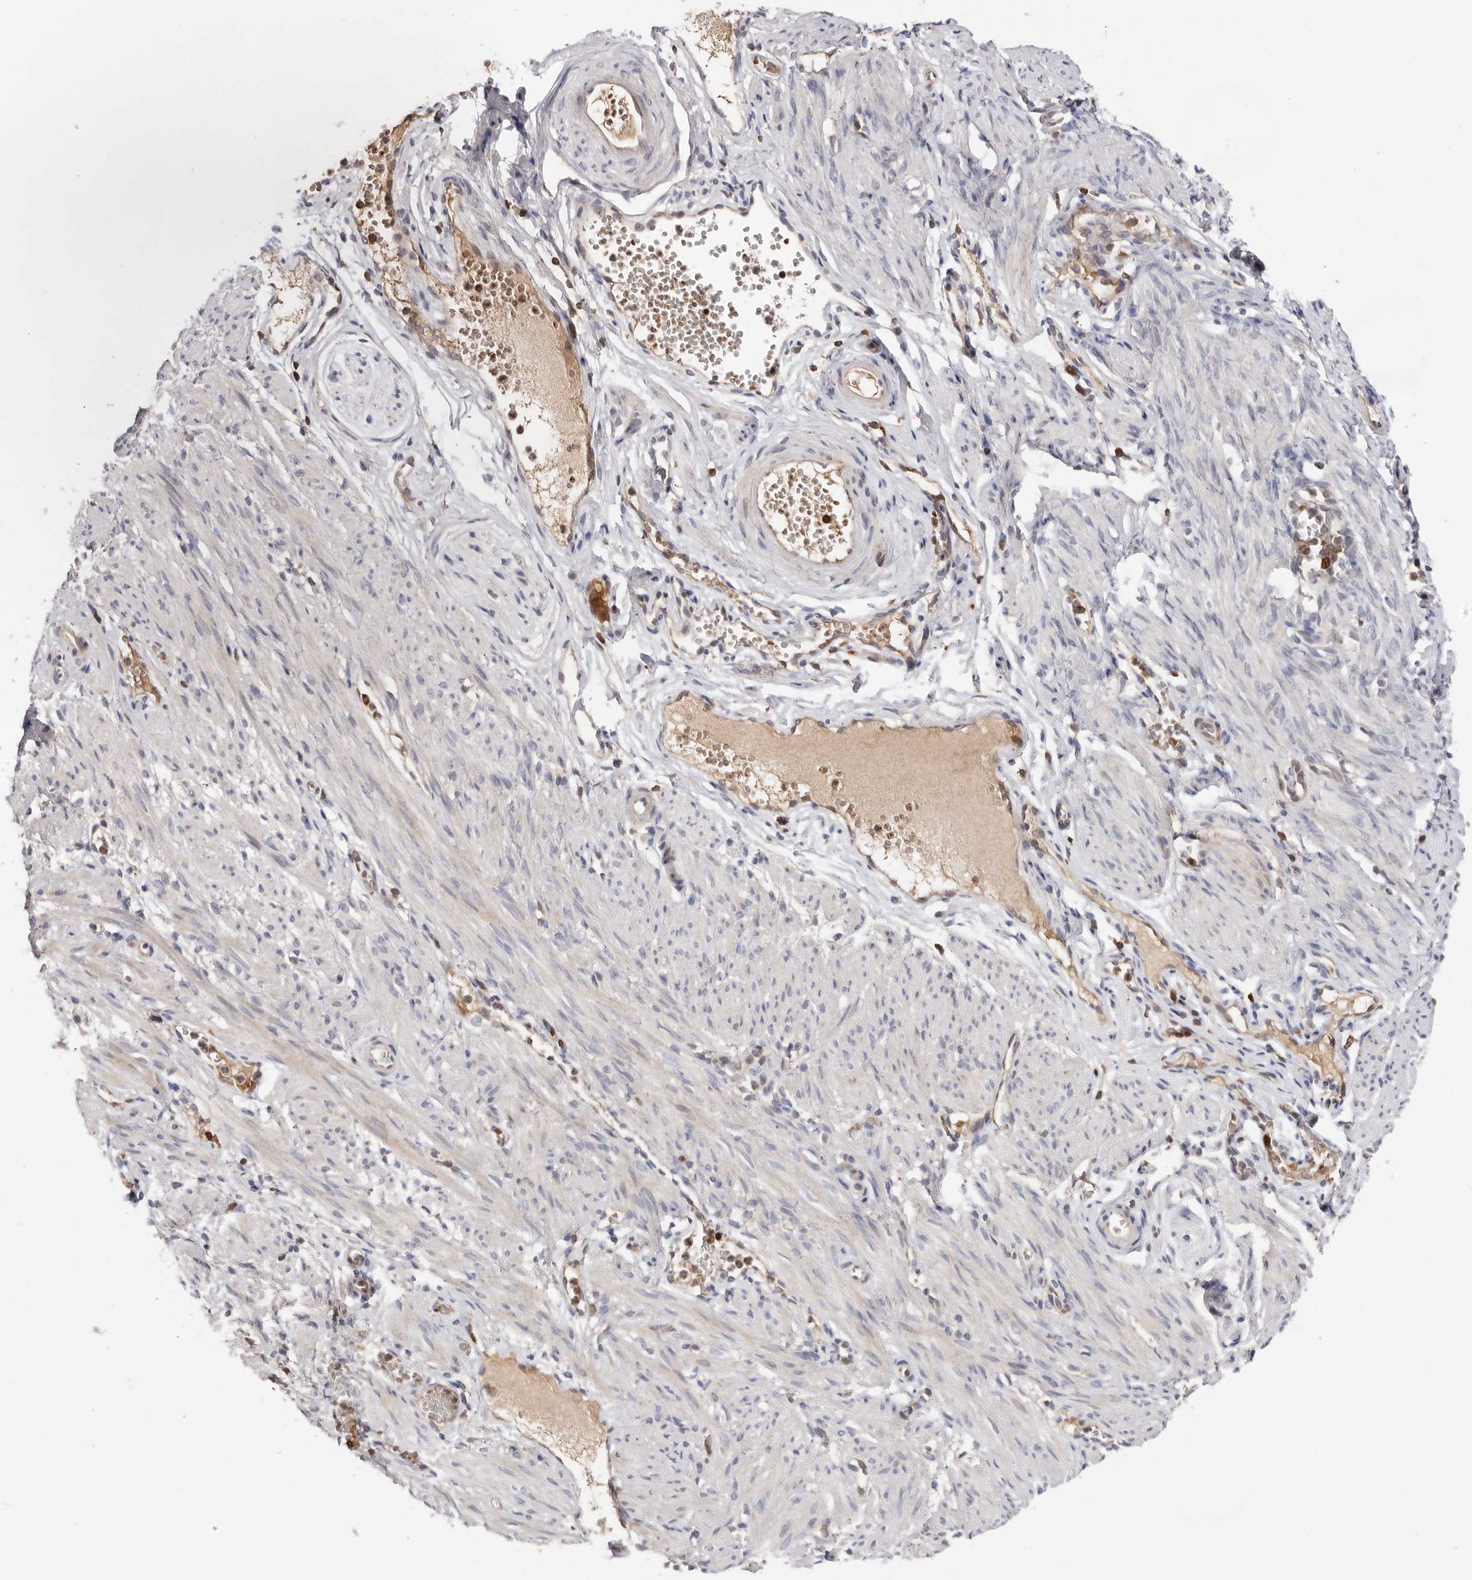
{"staining": {"intensity": "negative", "quantity": "none", "location": "none"}, "tissue": "adipose tissue", "cell_type": "Adipocytes", "image_type": "normal", "snomed": [{"axis": "morphology", "description": "Normal tissue, NOS"}, {"axis": "topography", "description": "Smooth muscle"}, {"axis": "topography", "description": "Peripheral nerve tissue"}], "caption": "Immunohistochemistry image of benign adipose tissue: human adipose tissue stained with DAB shows no significant protein positivity in adipocytes.", "gene": "RNF213", "patient": {"sex": "female", "age": 39}}